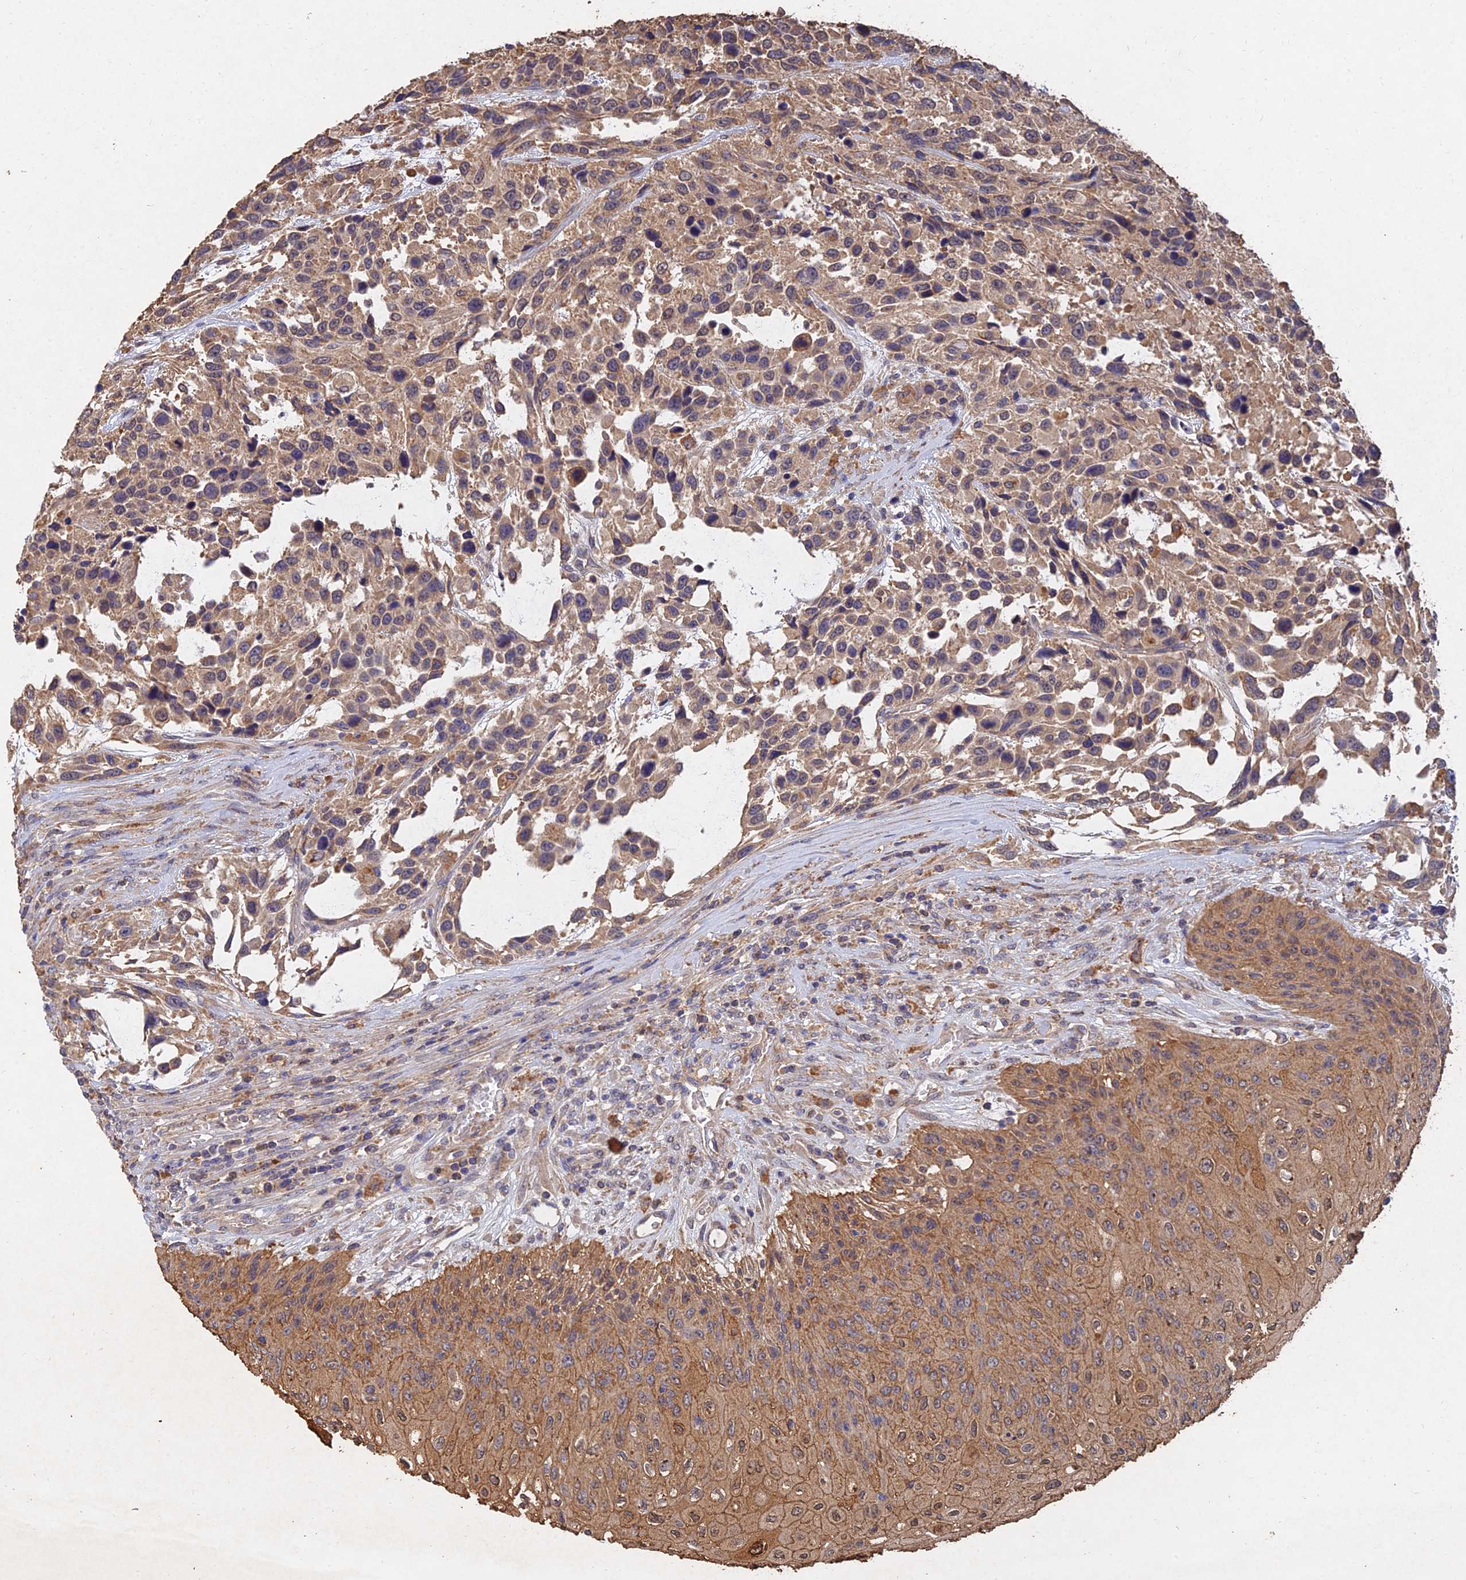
{"staining": {"intensity": "moderate", "quantity": ">75%", "location": "cytoplasmic/membranous"}, "tissue": "urothelial cancer", "cell_type": "Tumor cells", "image_type": "cancer", "snomed": [{"axis": "morphology", "description": "Urothelial carcinoma, High grade"}, {"axis": "topography", "description": "Urinary bladder"}], "caption": "Urothelial cancer tissue shows moderate cytoplasmic/membranous expression in about >75% of tumor cells (Stains: DAB in brown, nuclei in blue, Microscopy: brightfield microscopy at high magnification).", "gene": "SLC38A11", "patient": {"sex": "female", "age": 70}}